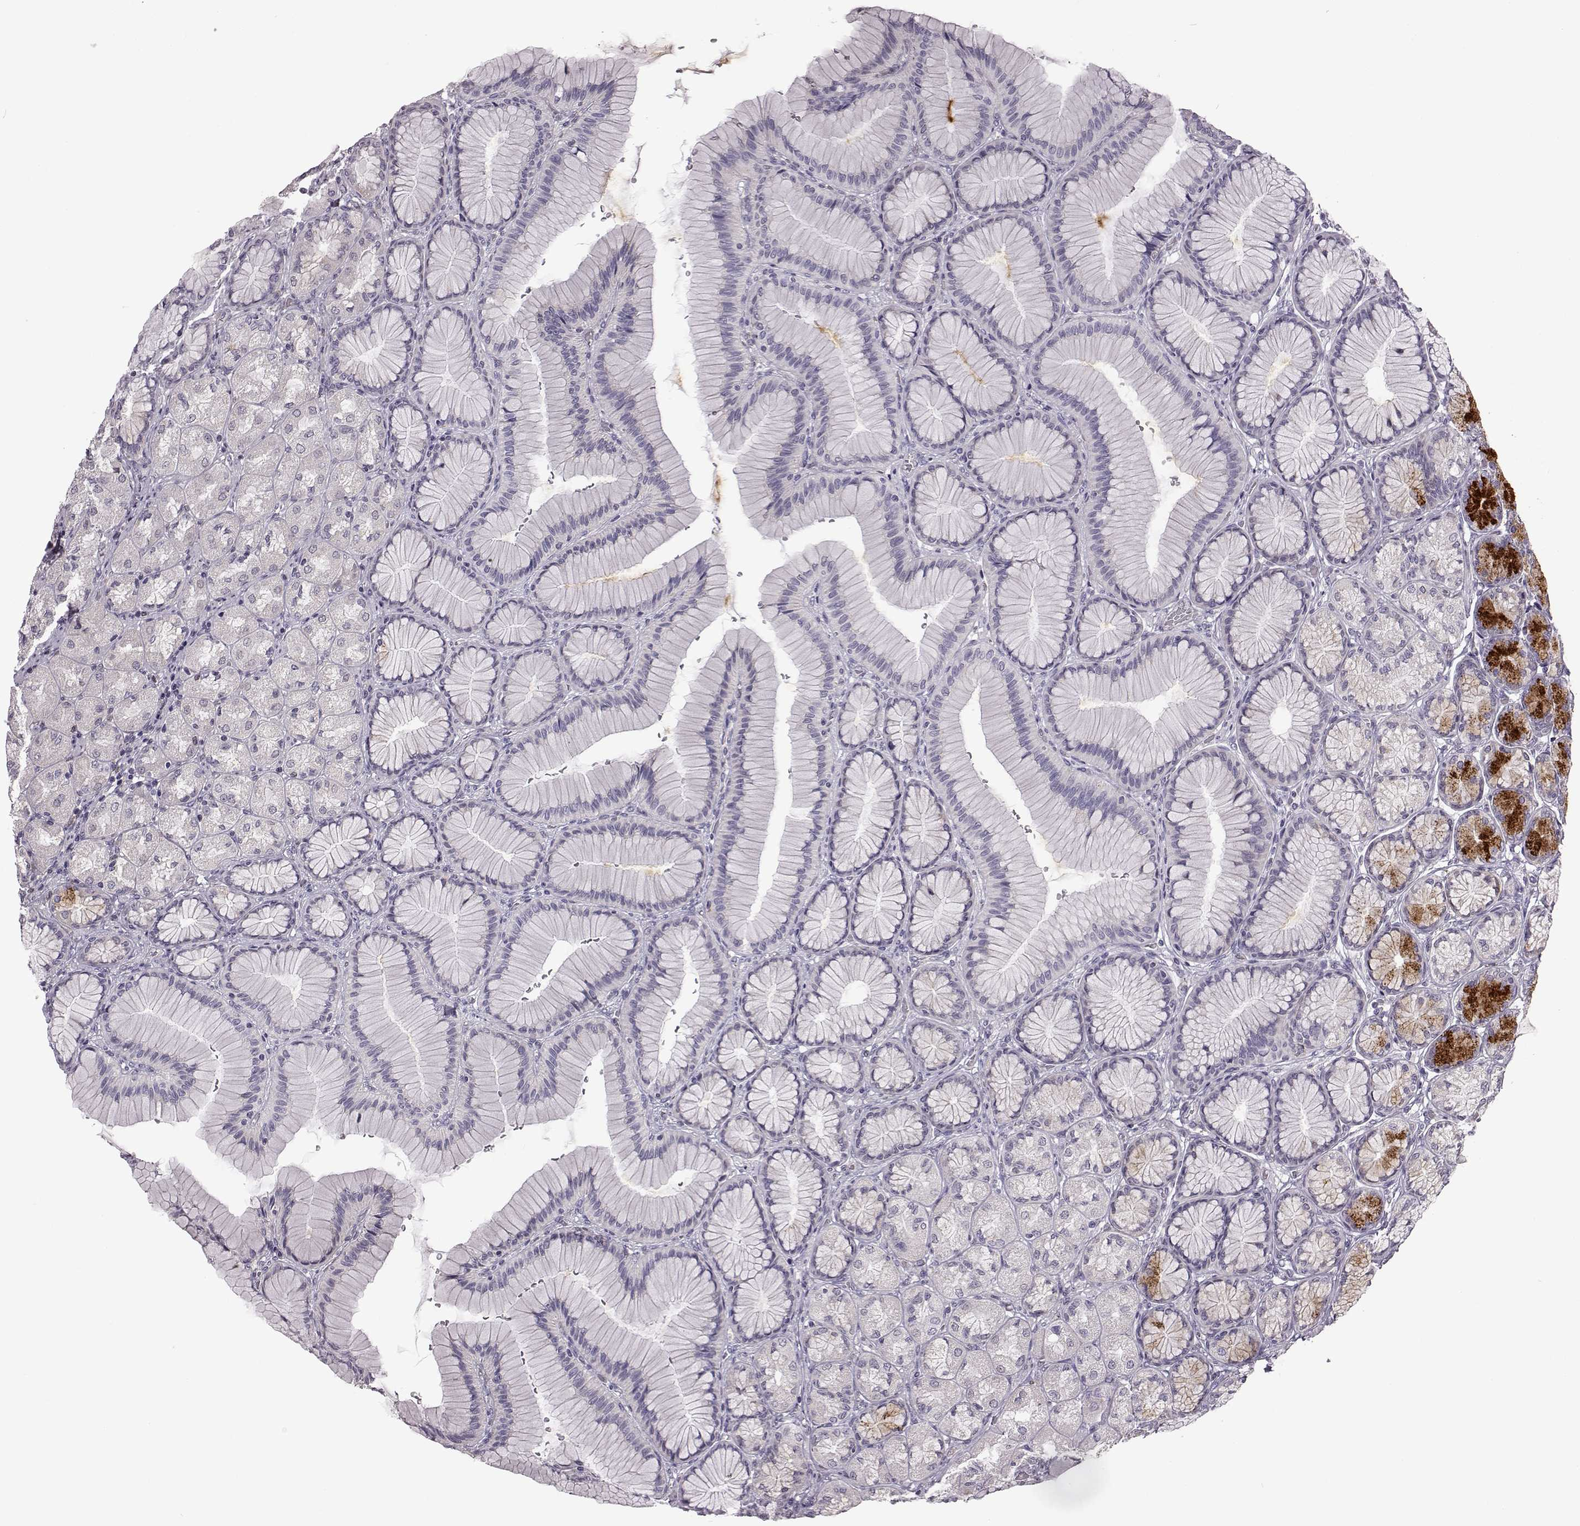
{"staining": {"intensity": "negative", "quantity": "none", "location": "none"}, "tissue": "stomach", "cell_type": "Glandular cells", "image_type": "normal", "snomed": [{"axis": "morphology", "description": "Normal tissue, NOS"}, {"axis": "morphology", "description": "Adenocarcinoma, NOS"}, {"axis": "morphology", "description": "Adenocarcinoma, High grade"}, {"axis": "topography", "description": "Stomach, upper"}, {"axis": "topography", "description": "Stomach"}], "caption": "Glandular cells are negative for brown protein staining in unremarkable stomach. (DAB (3,3'-diaminobenzidine) IHC with hematoxylin counter stain).", "gene": "B3GNT6", "patient": {"sex": "female", "age": 65}}